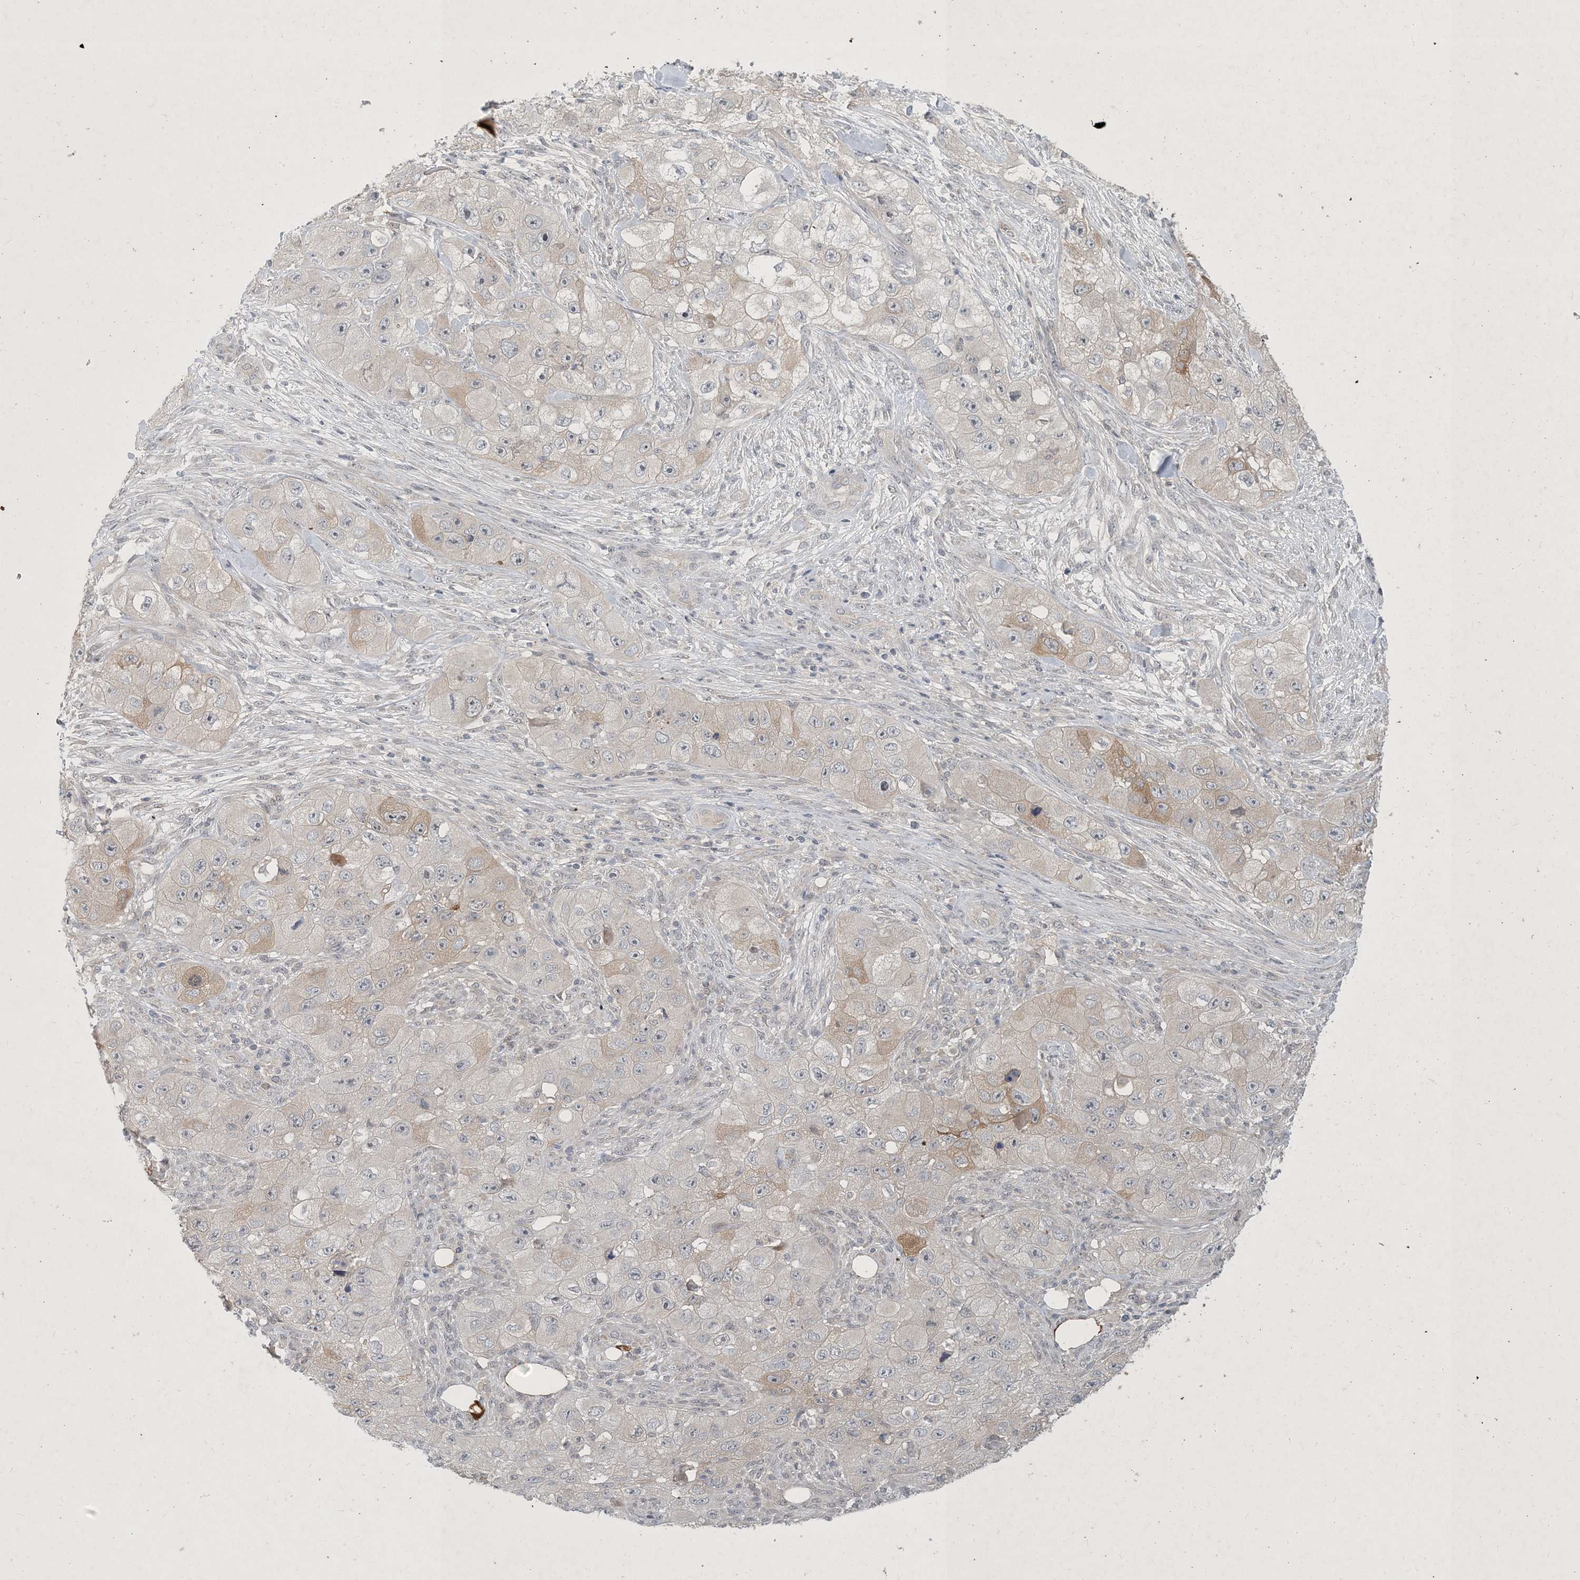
{"staining": {"intensity": "moderate", "quantity": "<25%", "location": "cytoplasmic/membranous"}, "tissue": "skin cancer", "cell_type": "Tumor cells", "image_type": "cancer", "snomed": [{"axis": "morphology", "description": "Squamous cell carcinoma, NOS"}, {"axis": "topography", "description": "Skin"}, {"axis": "topography", "description": "Subcutis"}], "caption": "The histopathology image displays staining of skin squamous cell carcinoma, revealing moderate cytoplasmic/membranous protein positivity (brown color) within tumor cells.", "gene": "CDS1", "patient": {"sex": "male", "age": 73}}